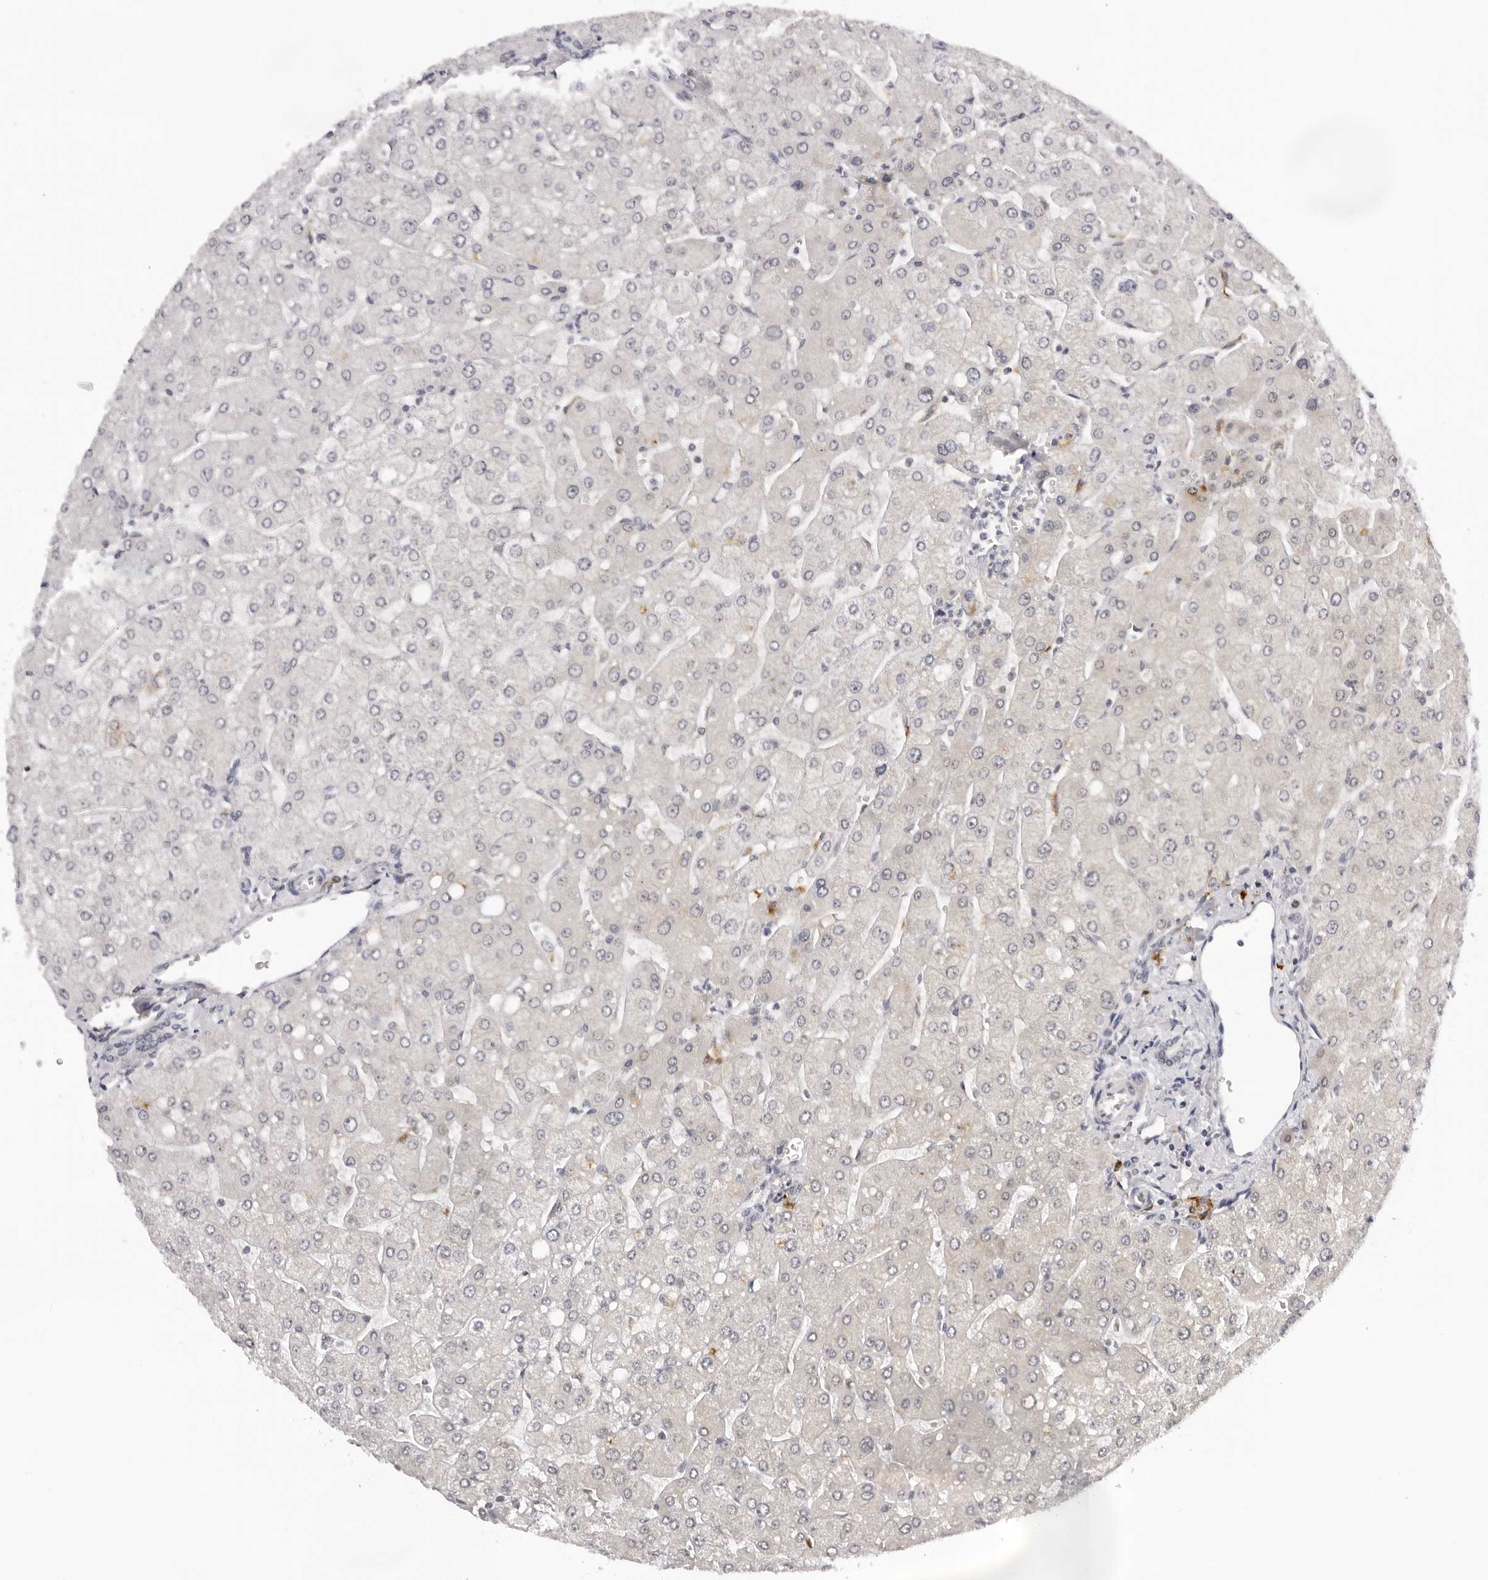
{"staining": {"intensity": "negative", "quantity": "none", "location": "none"}, "tissue": "liver", "cell_type": "Cholangiocytes", "image_type": "normal", "snomed": [{"axis": "morphology", "description": "Normal tissue, NOS"}, {"axis": "topography", "description": "Liver"}], "caption": "Cholangiocytes show no significant protein positivity in normal liver. (IHC, brightfield microscopy, high magnification).", "gene": "IL17RA", "patient": {"sex": "male", "age": 55}}